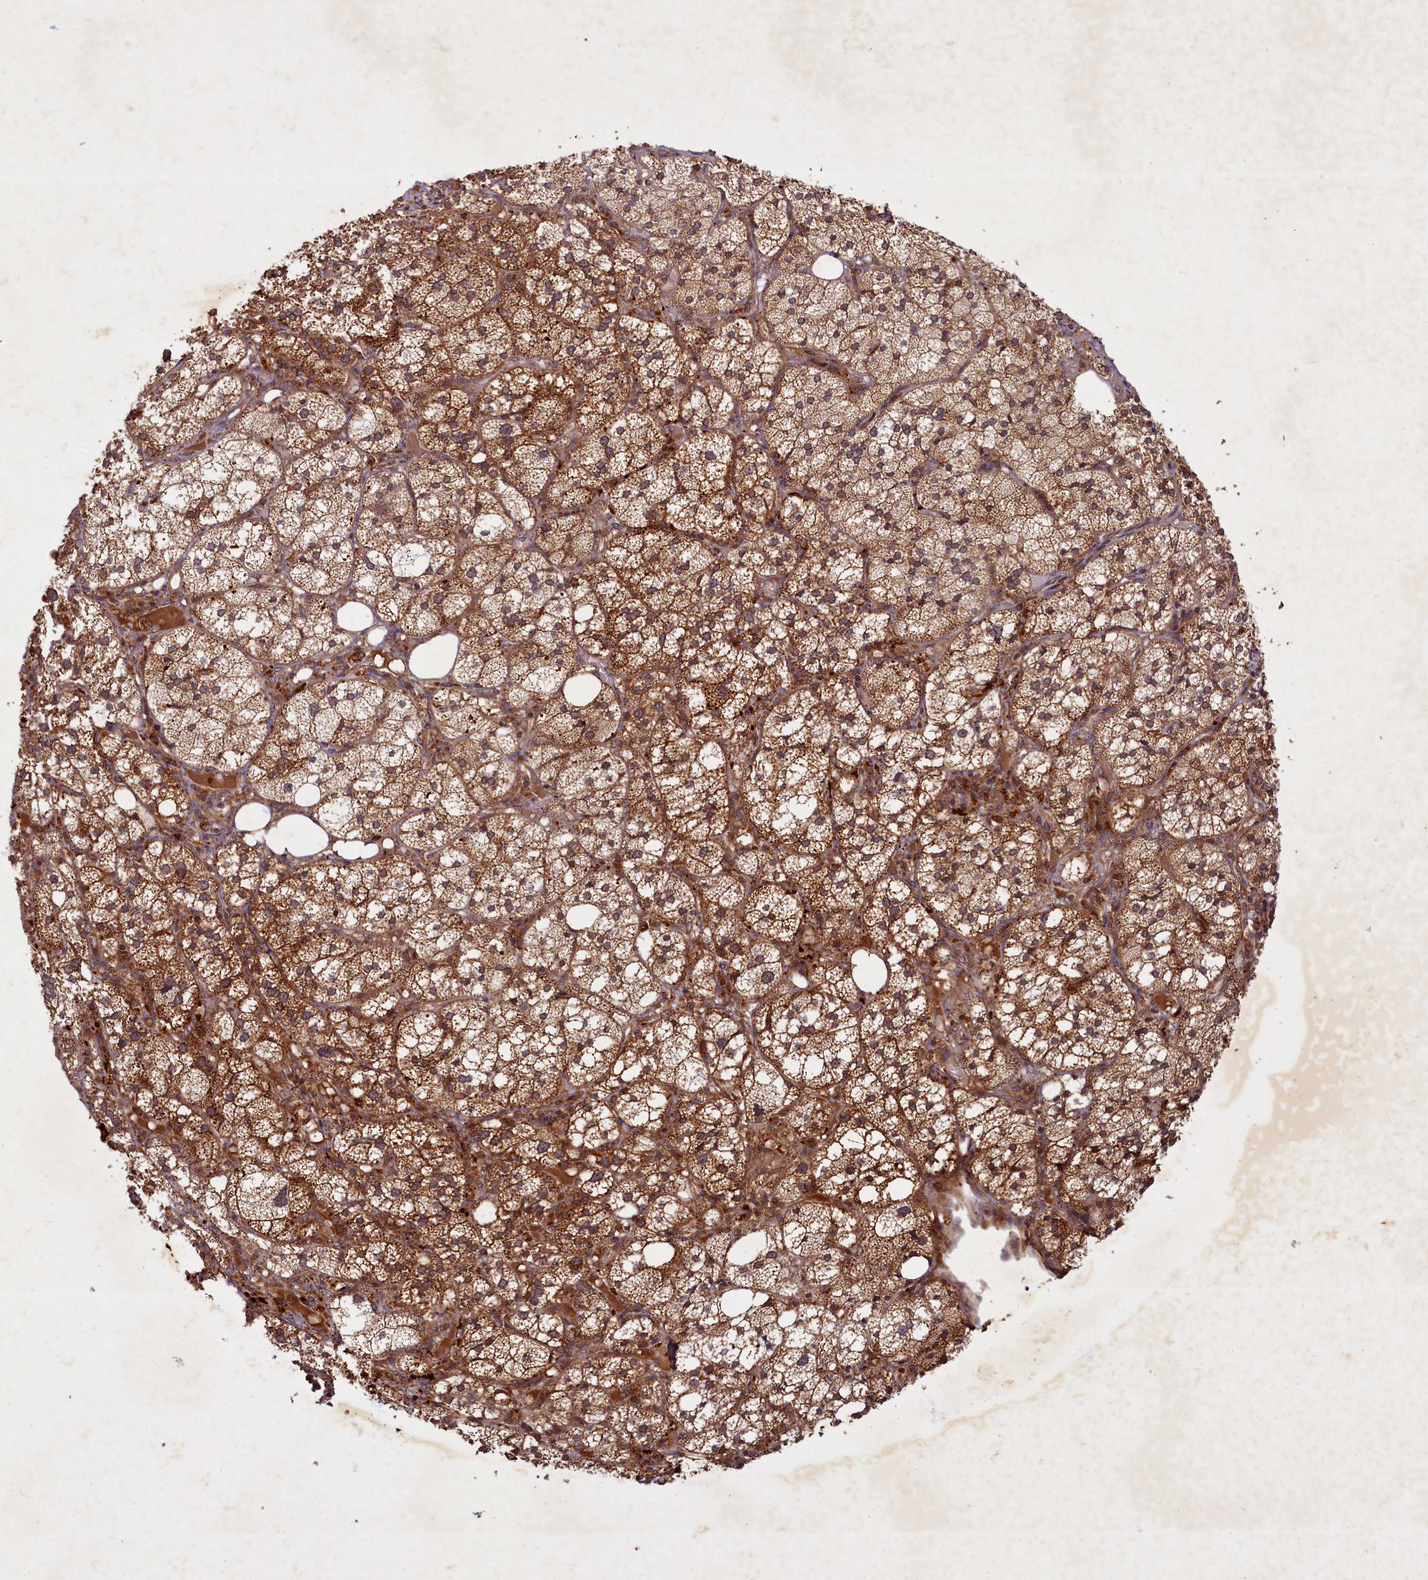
{"staining": {"intensity": "strong", "quantity": ">75%", "location": "cytoplasmic/membranous"}, "tissue": "adrenal gland", "cell_type": "Glandular cells", "image_type": "normal", "snomed": [{"axis": "morphology", "description": "Normal tissue, NOS"}, {"axis": "topography", "description": "Adrenal gland"}], "caption": "Immunohistochemistry (IHC) micrograph of benign adrenal gland stained for a protein (brown), which shows high levels of strong cytoplasmic/membranous staining in about >75% of glandular cells.", "gene": "SLC11A2", "patient": {"sex": "female", "age": 61}}